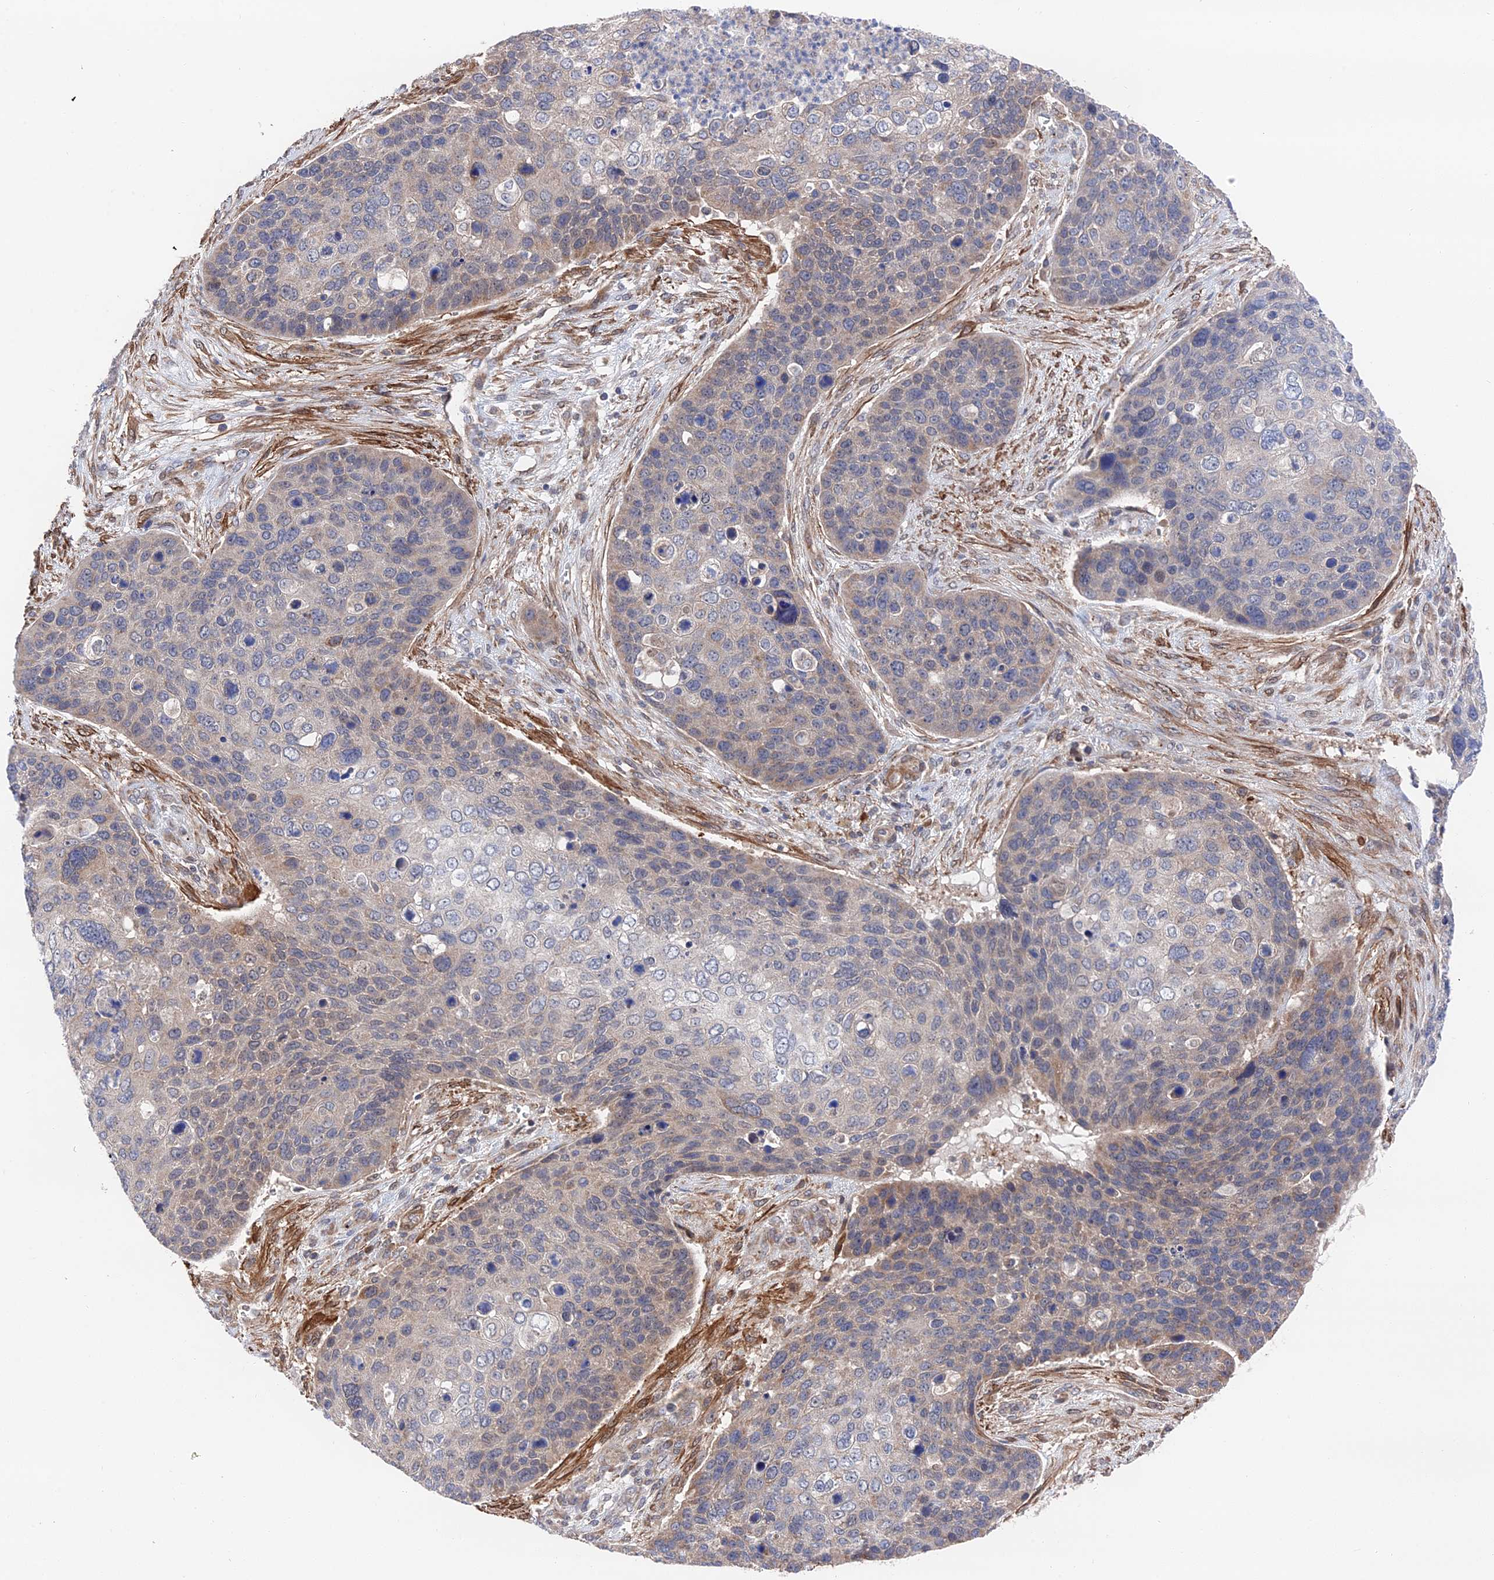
{"staining": {"intensity": "weak", "quantity": "<25%", "location": "cytoplasmic/membranous"}, "tissue": "skin cancer", "cell_type": "Tumor cells", "image_type": "cancer", "snomed": [{"axis": "morphology", "description": "Basal cell carcinoma"}, {"axis": "topography", "description": "Skin"}], "caption": "DAB (3,3'-diaminobenzidine) immunohistochemical staining of human skin cancer displays no significant staining in tumor cells.", "gene": "ZNF320", "patient": {"sex": "female", "age": 74}}